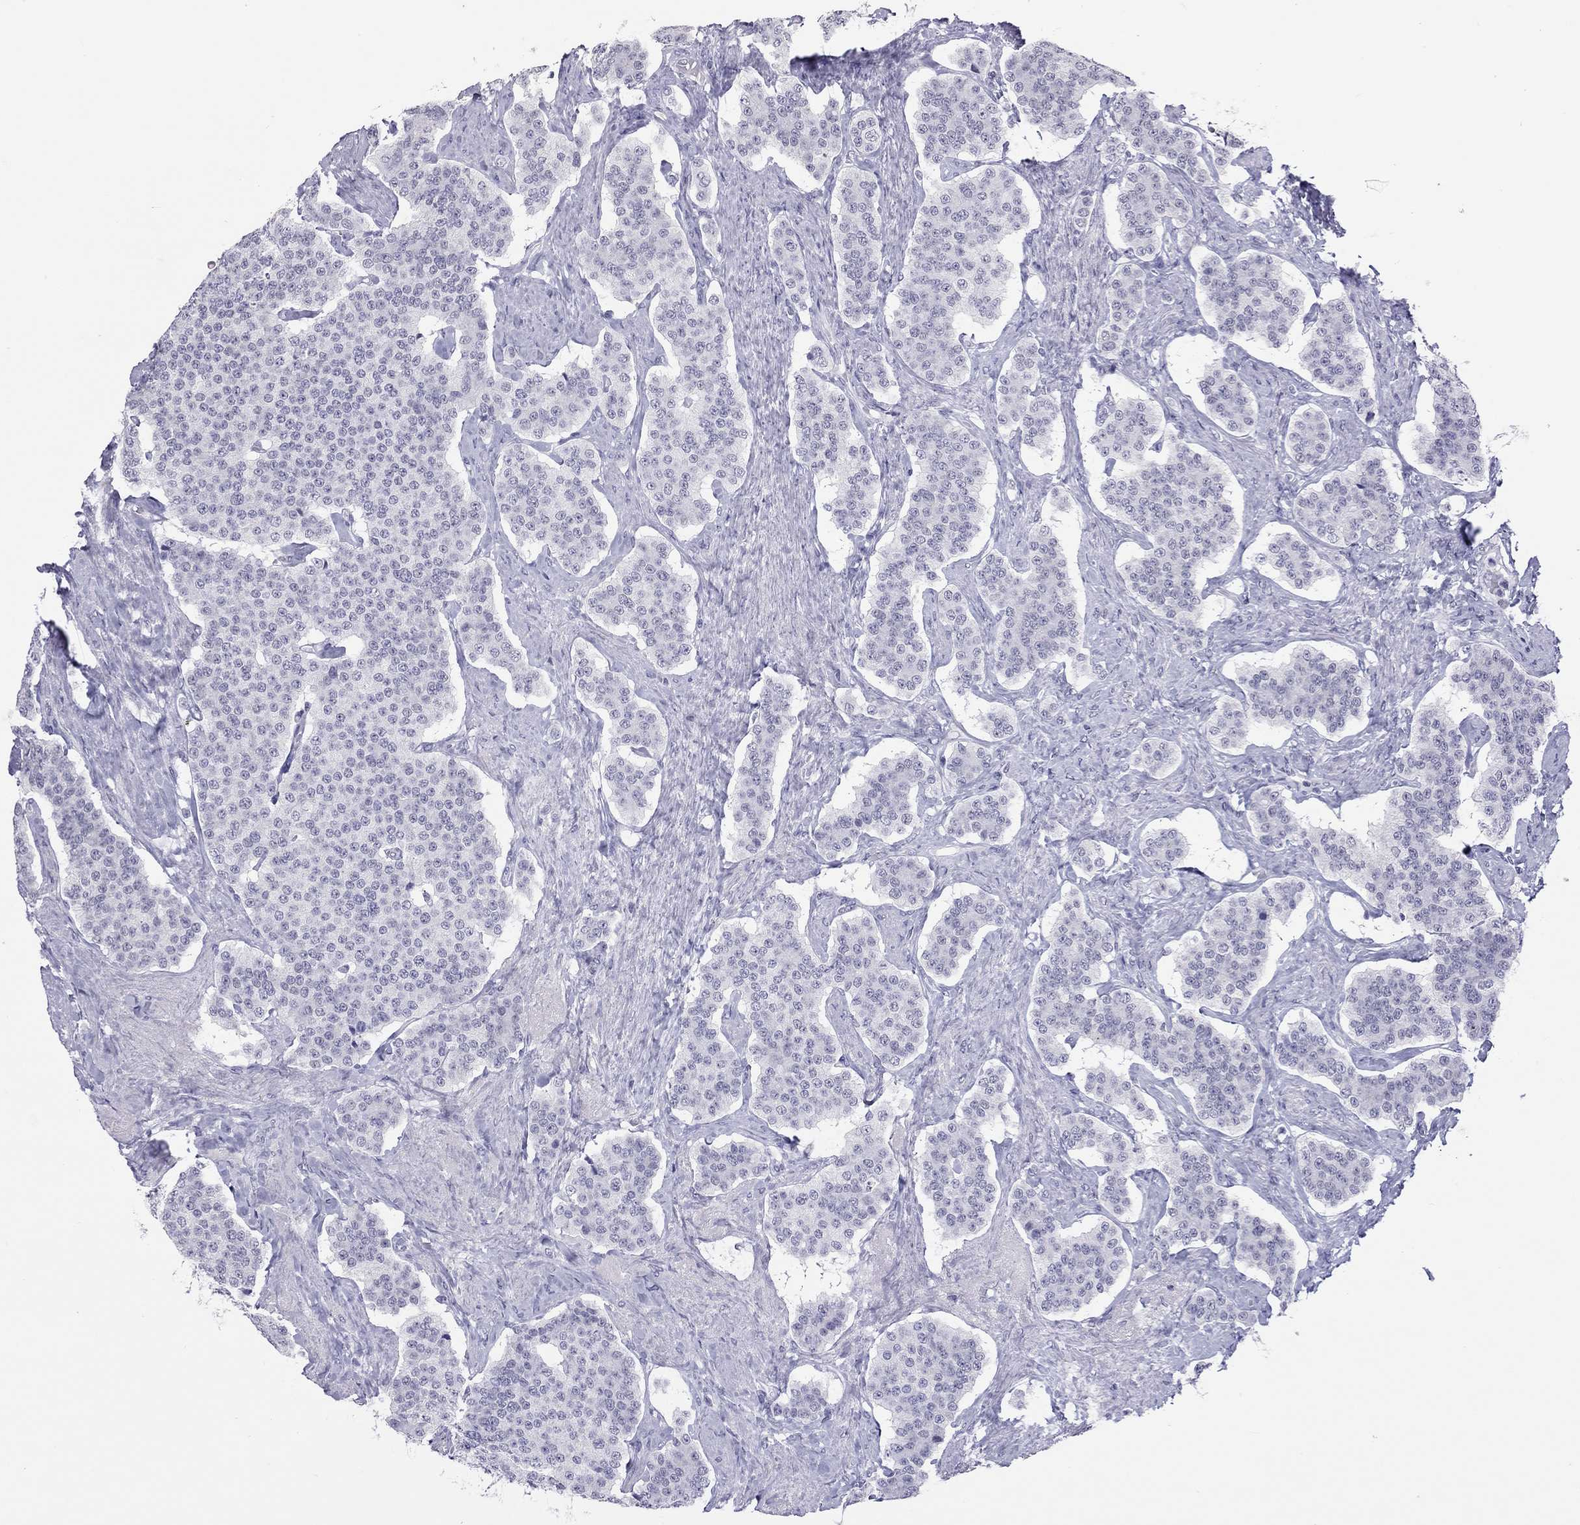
{"staining": {"intensity": "negative", "quantity": "none", "location": "none"}, "tissue": "carcinoid", "cell_type": "Tumor cells", "image_type": "cancer", "snomed": [{"axis": "morphology", "description": "Carcinoid, malignant, NOS"}, {"axis": "topography", "description": "Small intestine"}], "caption": "A high-resolution photomicrograph shows IHC staining of carcinoid (malignant), which shows no significant staining in tumor cells.", "gene": "JHY", "patient": {"sex": "female", "age": 58}}